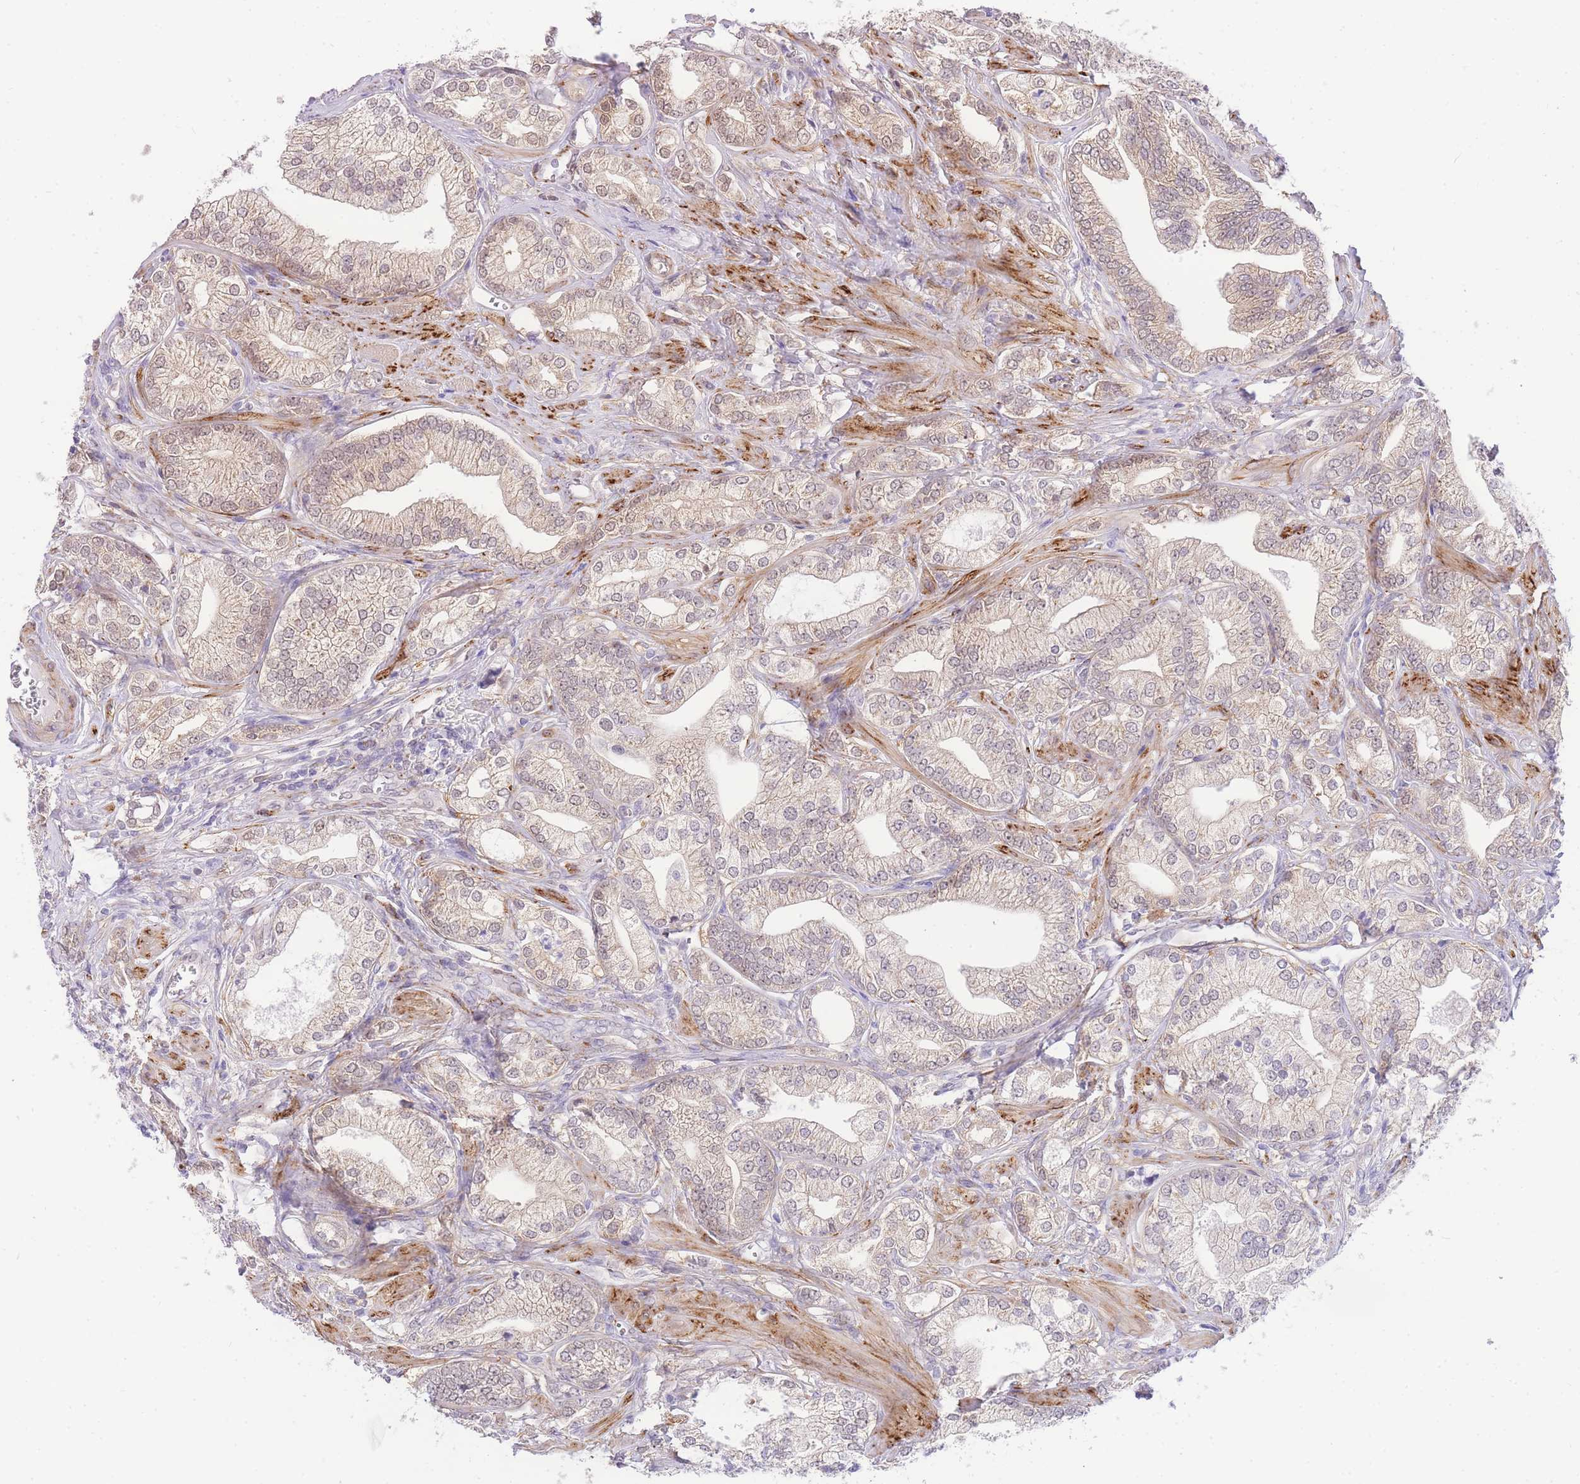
{"staining": {"intensity": "weak", "quantity": "25%-75%", "location": "cytoplasmic/membranous,nuclear"}, "tissue": "prostate cancer", "cell_type": "Tumor cells", "image_type": "cancer", "snomed": [{"axis": "morphology", "description": "Adenocarcinoma, High grade"}, {"axis": "topography", "description": "Prostate"}], "caption": "Prostate cancer was stained to show a protein in brown. There is low levels of weak cytoplasmic/membranous and nuclear staining in about 25%-75% of tumor cells.", "gene": "S100PBP", "patient": {"sex": "male", "age": 50}}